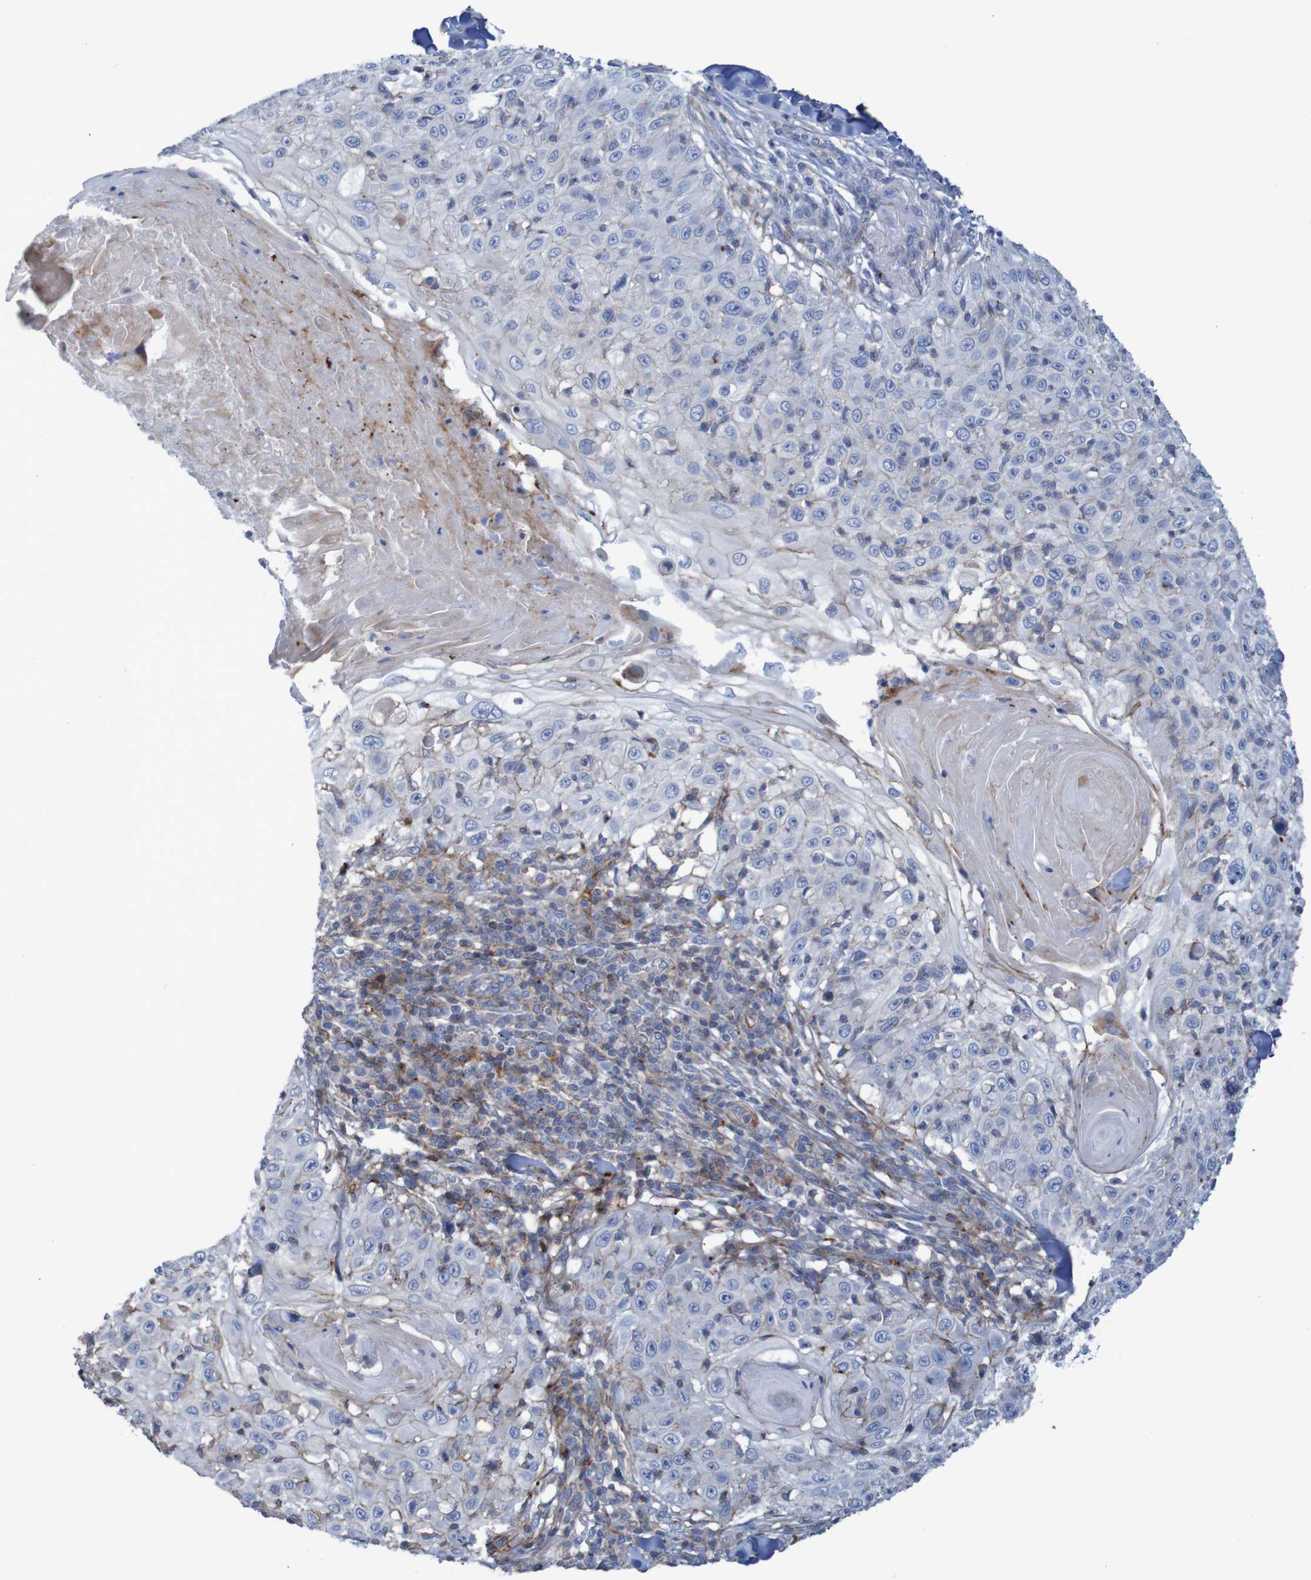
{"staining": {"intensity": "negative", "quantity": "none", "location": "none"}, "tissue": "skin cancer", "cell_type": "Tumor cells", "image_type": "cancer", "snomed": [{"axis": "morphology", "description": "Squamous cell carcinoma, NOS"}, {"axis": "topography", "description": "Skin"}], "caption": "Micrograph shows no protein staining in tumor cells of skin squamous cell carcinoma tissue.", "gene": "RNF182", "patient": {"sex": "male", "age": 86}}